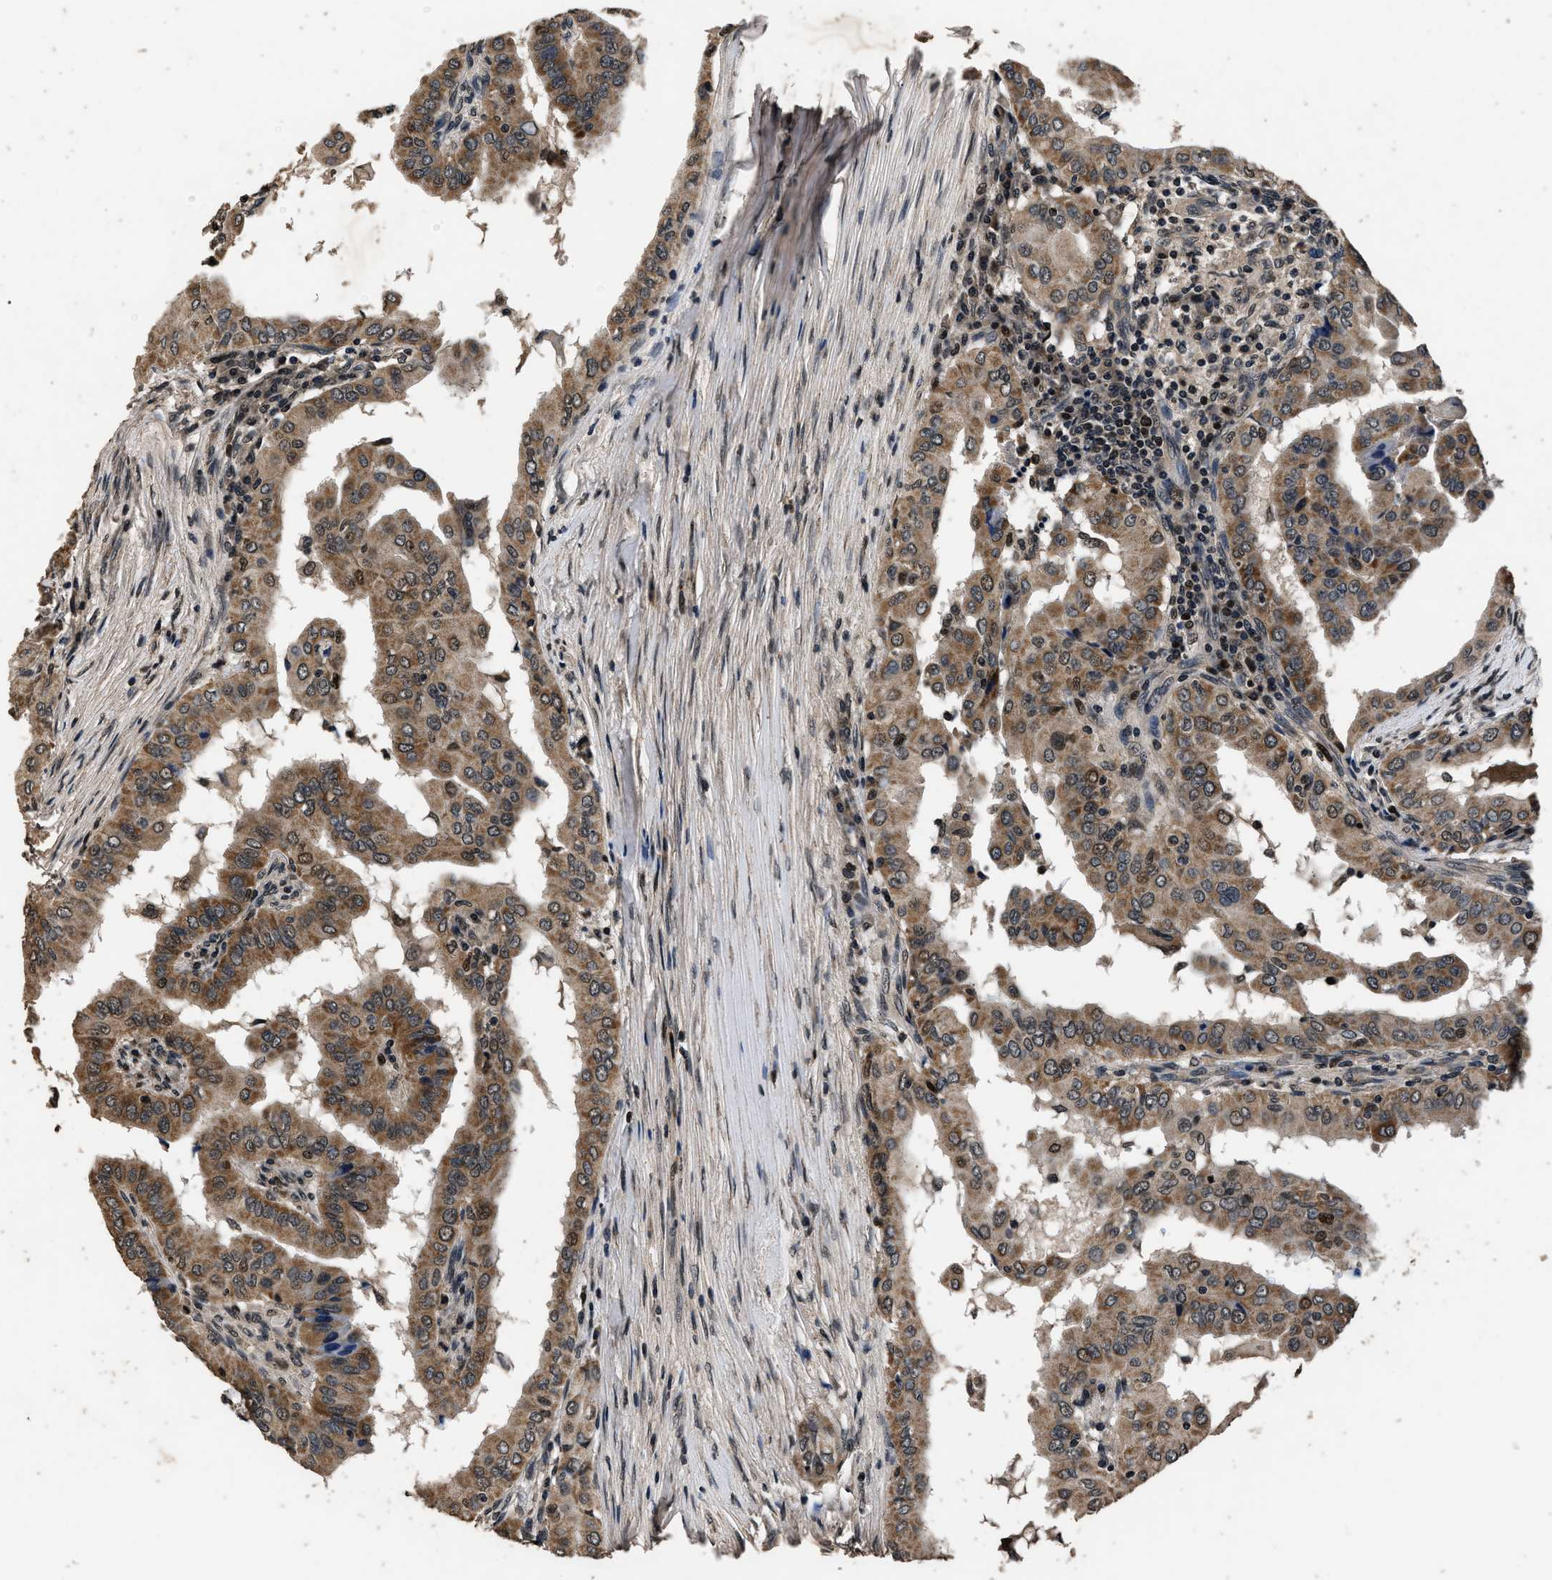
{"staining": {"intensity": "moderate", "quantity": ">75%", "location": "cytoplasmic/membranous"}, "tissue": "thyroid cancer", "cell_type": "Tumor cells", "image_type": "cancer", "snomed": [{"axis": "morphology", "description": "Papillary adenocarcinoma, NOS"}, {"axis": "topography", "description": "Thyroid gland"}], "caption": "Thyroid cancer (papillary adenocarcinoma) stained for a protein reveals moderate cytoplasmic/membranous positivity in tumor cells.", "gene": "CSTF1", "patient": {"sex": "male", "age": 33}}